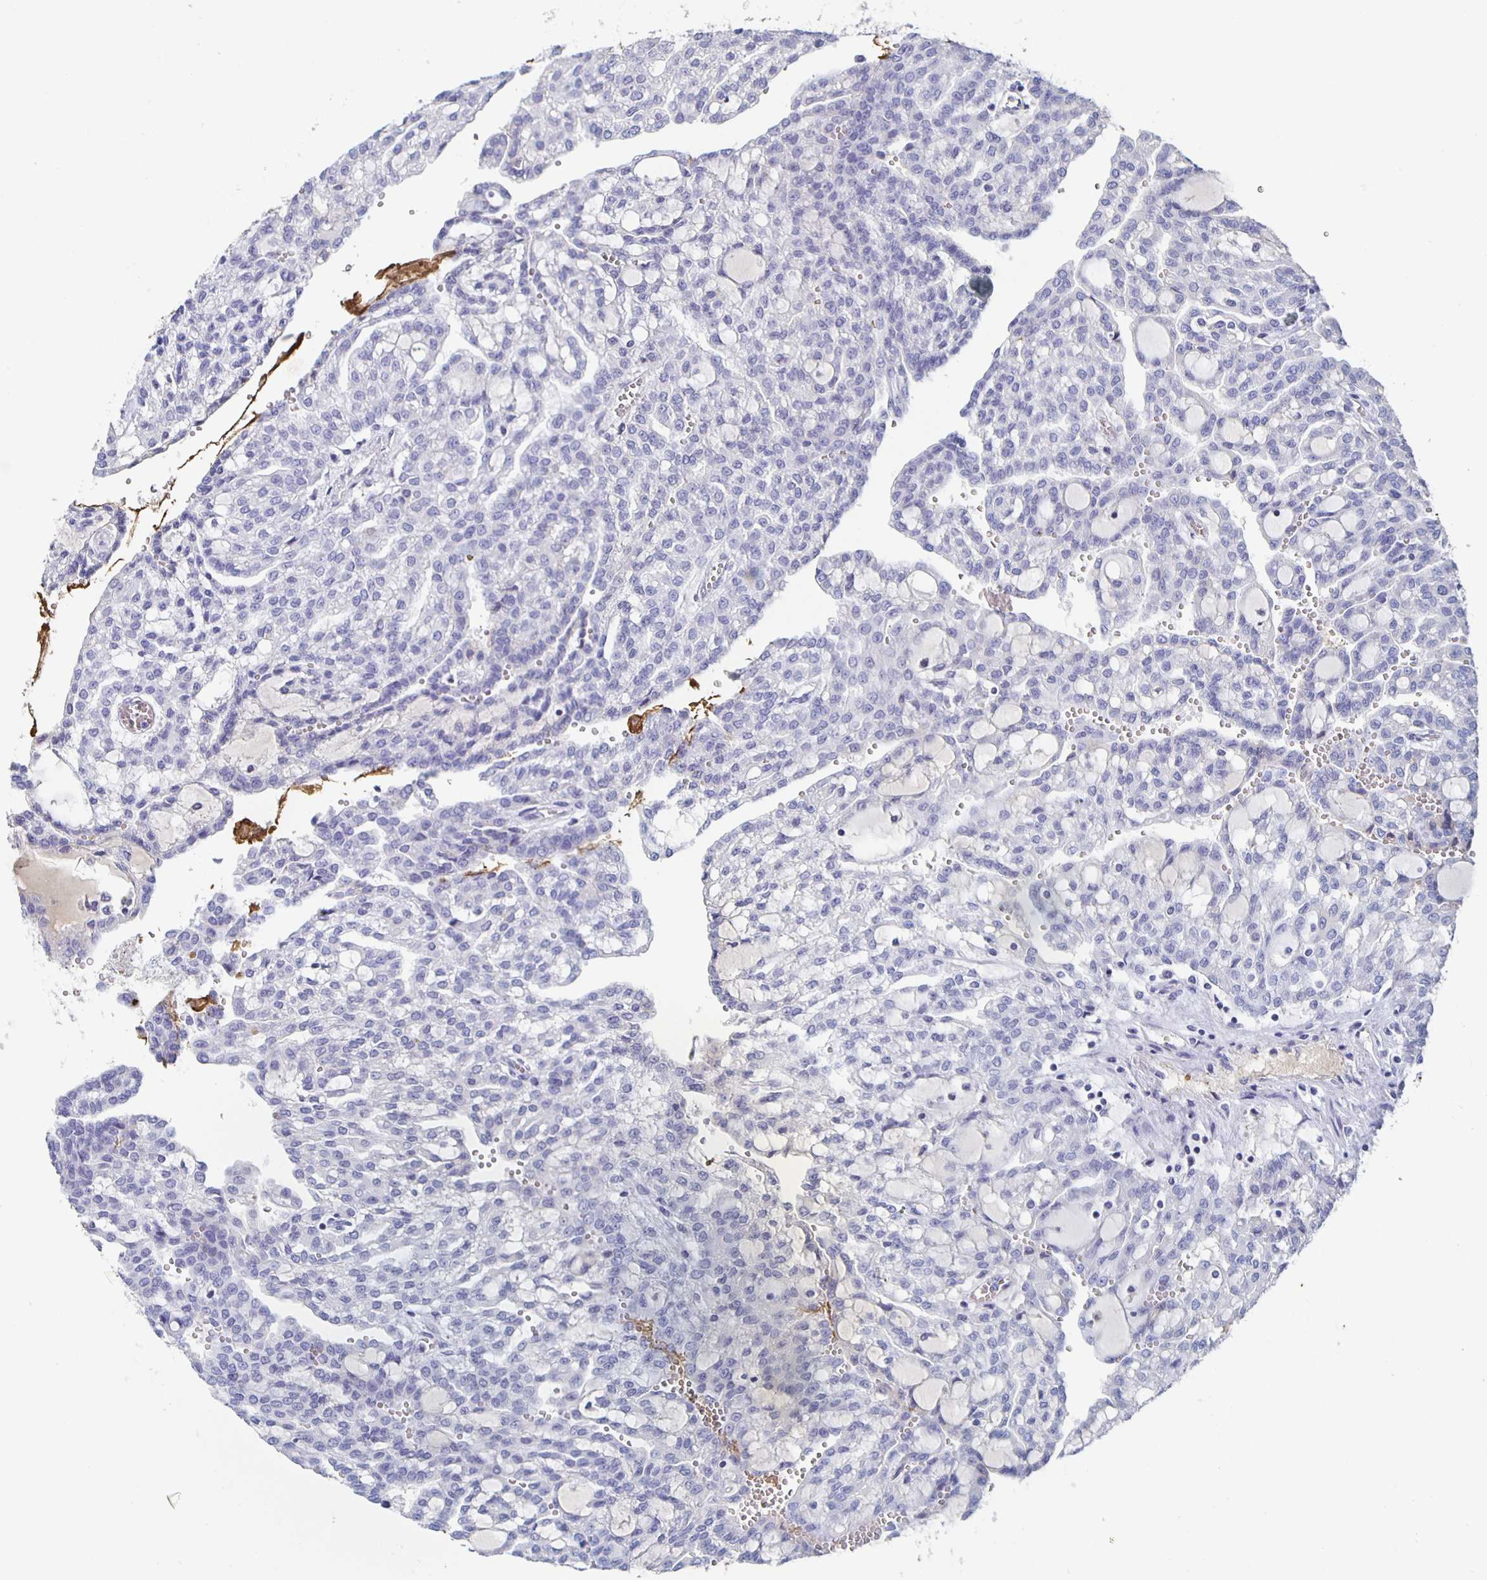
{"staining": {"intensity": "negative", "quantity": "none", "location": "none"}, "tissue": "renal cancer", "cell_type": "Tumor cells", "image_type": "cancer", "snomed": [{"axis": "morphology", "description": "Adenocarcinoma, NOS"}, {"axis": "topography", "description": "Kidney"}], "caption": "Renal cancer (adenocarcinoma) was stained to show a protein in brown. There is no significant expression in tumor cells.", "gene": "FGA", "patient": {"sex": "male", "age": 63}}